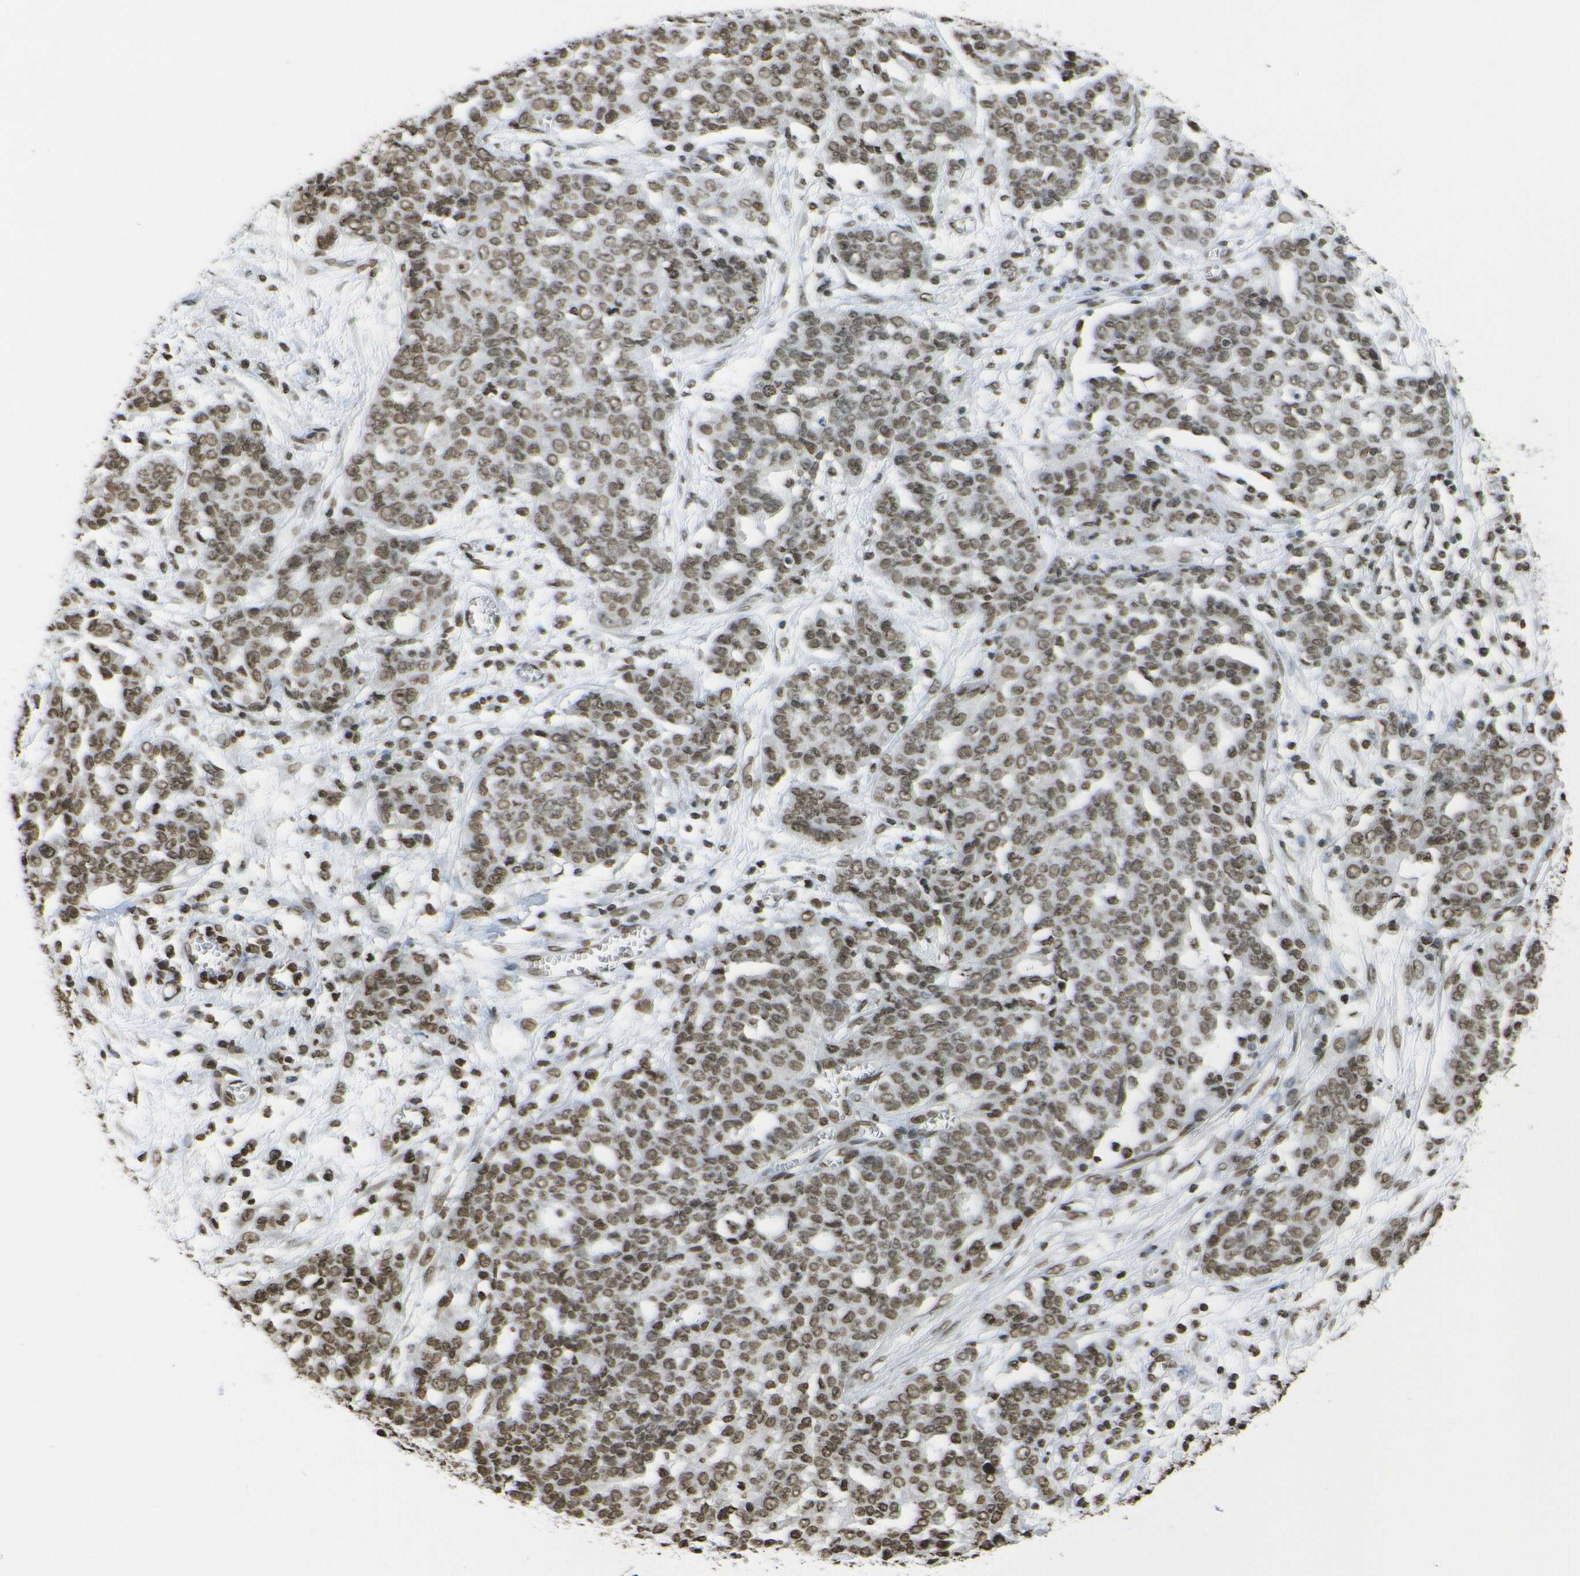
{"staining": {"intensity": "moderate", "quantity": ">75%", "location": "nuclear"}, "tissue": "ovarian cancer", "cell_type": "Tumor cells", "image_type": "cancer", "snomed": [{"axis": "morphology", "description": "Cystadenocarcinoma, serous, NOS"}, {"axis": "topography", "description": "Soft tissue"}, {"axis": "topography", "description": "Ovary"}], "caption": "Human ovarian cancer stained with a protein marker exhibits moderate staining in tumor cells.", "gene": "H4C16", "patient": {"sex": "female", "age": 57}}